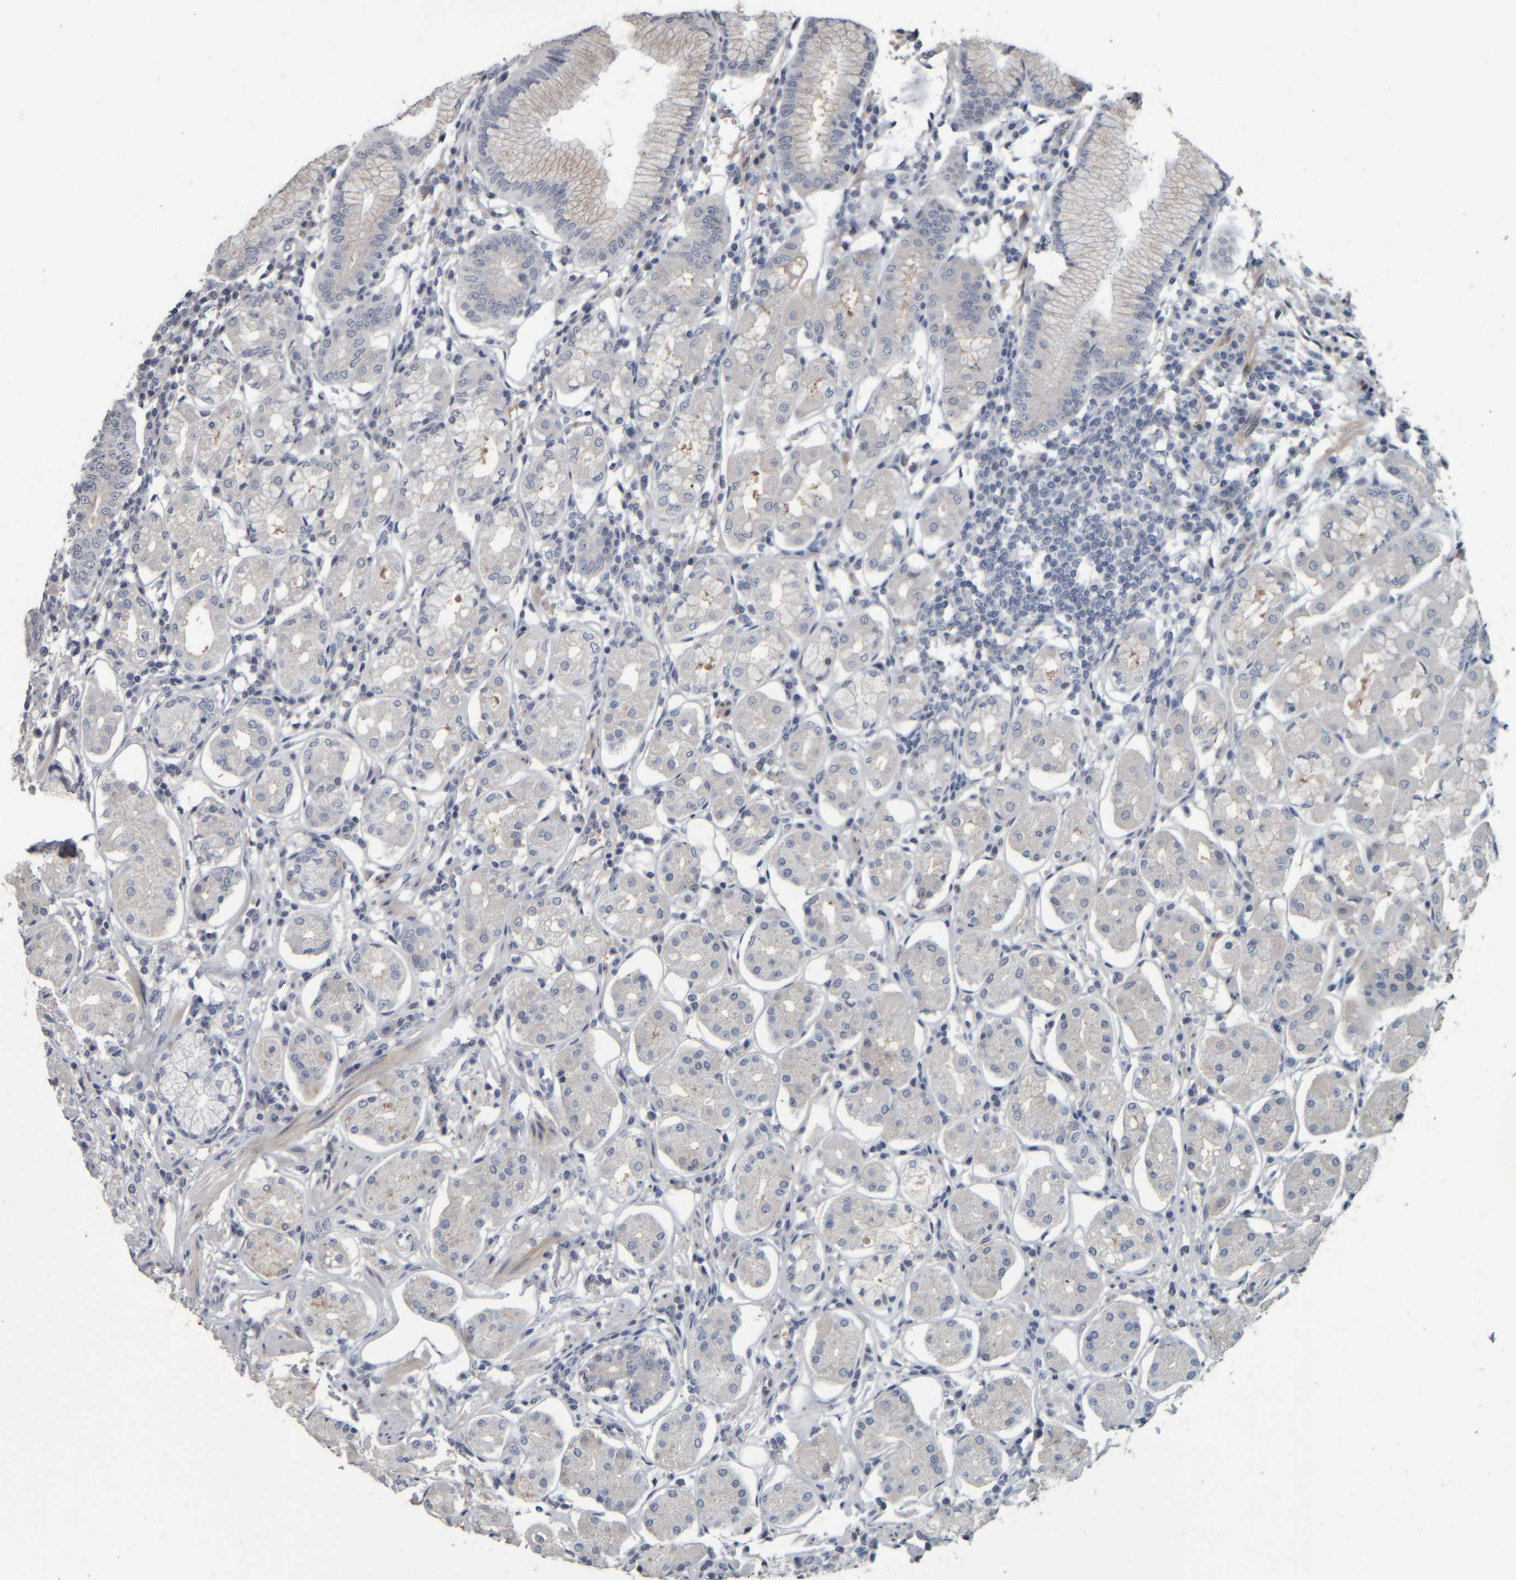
{"staining": {"intensity": "negative", "quantity": "none", "location": "none"}, "tissue": "stomach", "cell_type": "Glandular cells", "image_type": "normal", "snomed": [{"axis": "morphology", "description": "Normal tissue, NOS"}, {"axis": "topography", "description": "Stomach"}, {"axis": "topography", "description": "Stomach, lower"}], "caption": "Glandular cells show no significant staining in normal stomach. Brightfield microscopy of immunohistochemistry (IHC) stained with DAB (3,3'-diaminobenzidine) (brown) and hematoxylin (blue), captured at high magnification.", "gene": "CAVIN4", "patient": {"sex": "female", "age": 56}}